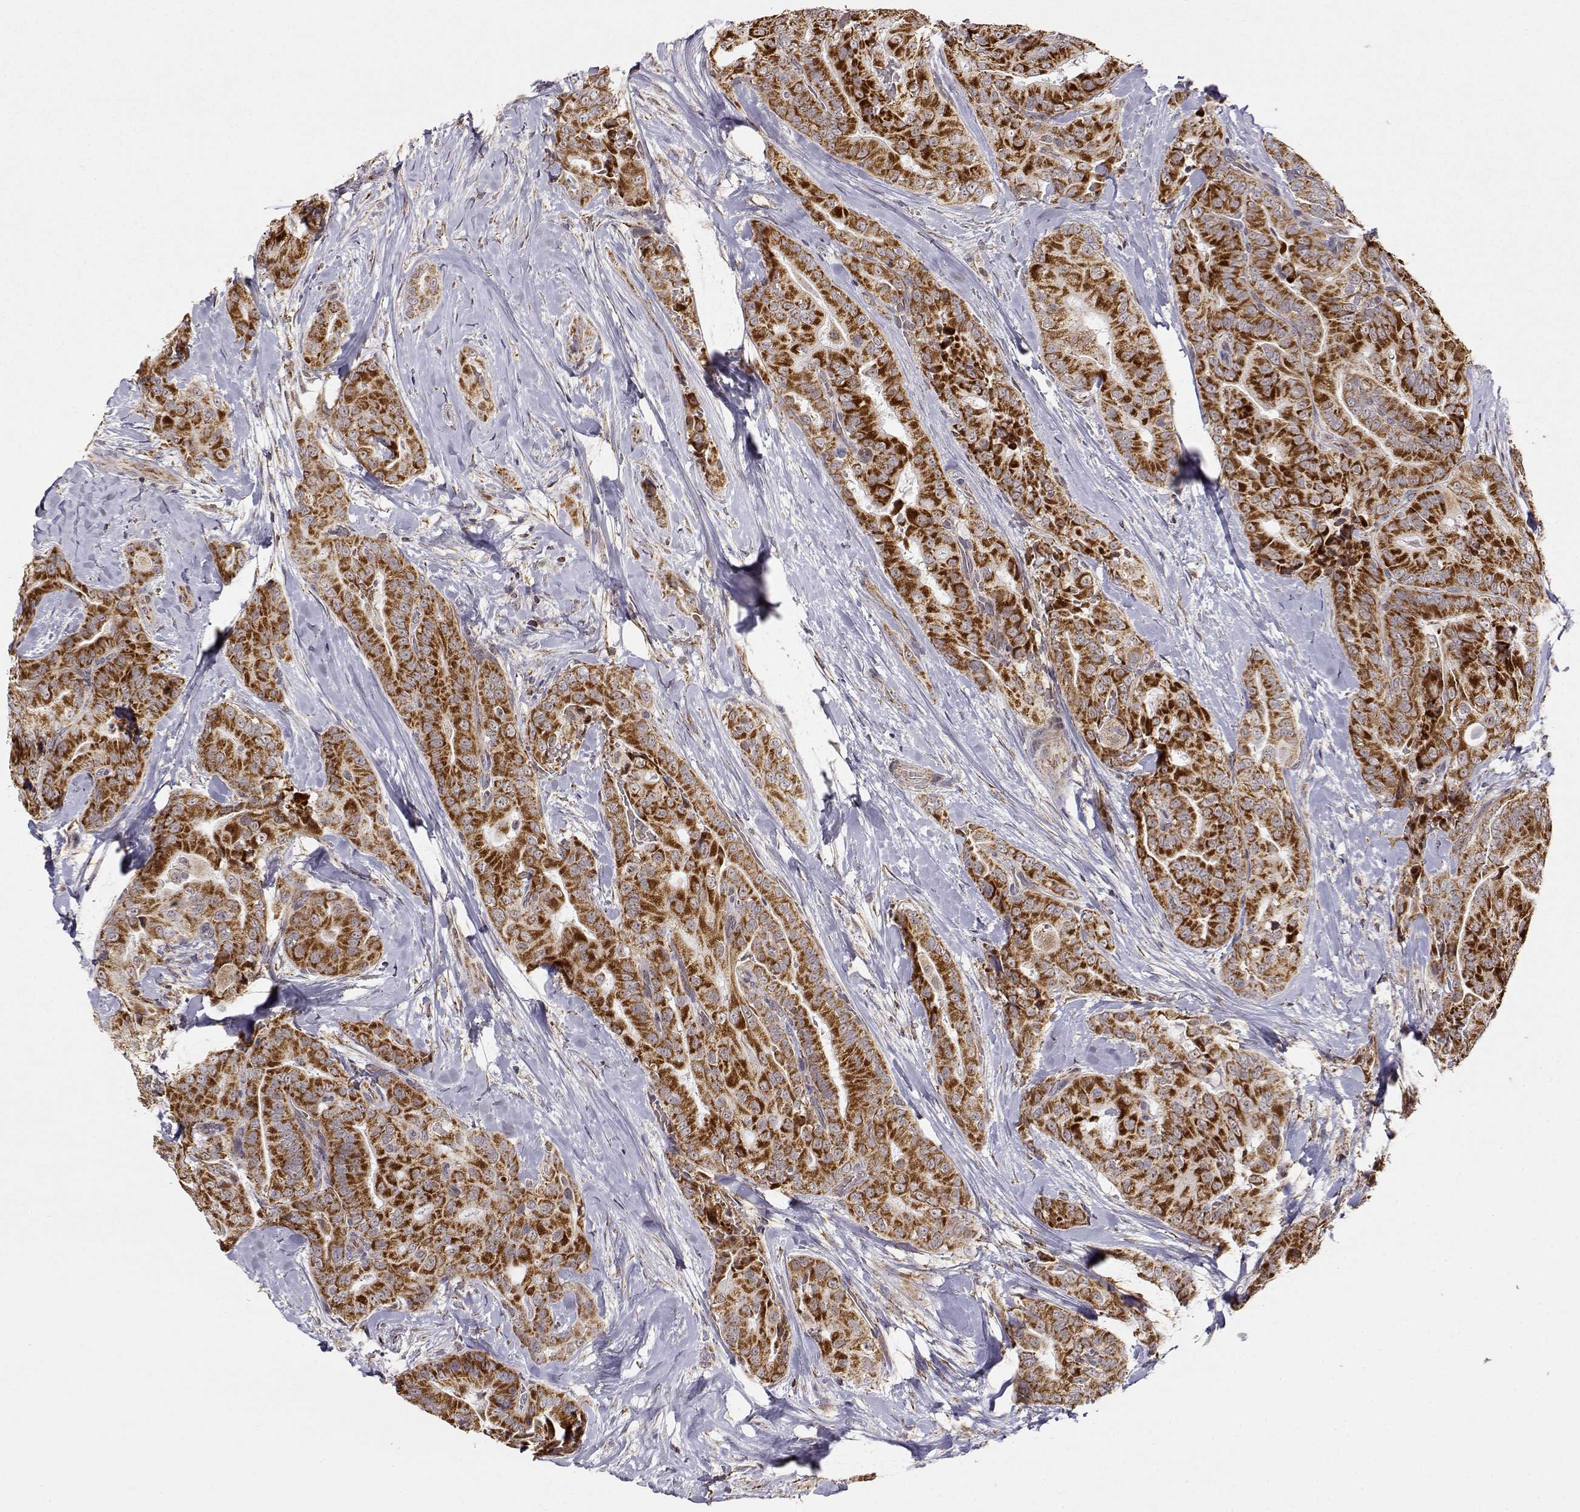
{"staining": {"intensity": "strong", "quantity": ">75%", "location": "cytoplasmic/membranous"}, "tissue": "thyroid cancer", "cell_type": "Tumor cells", "image_type": "cancer", "snomed": [{"axis": "morphology", "description": "Papillary adenocarcinoma, NOS"}, {"axis": "topography", "description": "Thyroid gland"}], "caption": "IHC (DAB) staining of thyroid papillary adenocarcinoma exhibits strong cytoplasmic/membranous protein positivity in approximately >75% of tumor cells.", "gene": "EXOG", "patient": {"sex": "male", "age": 61}}